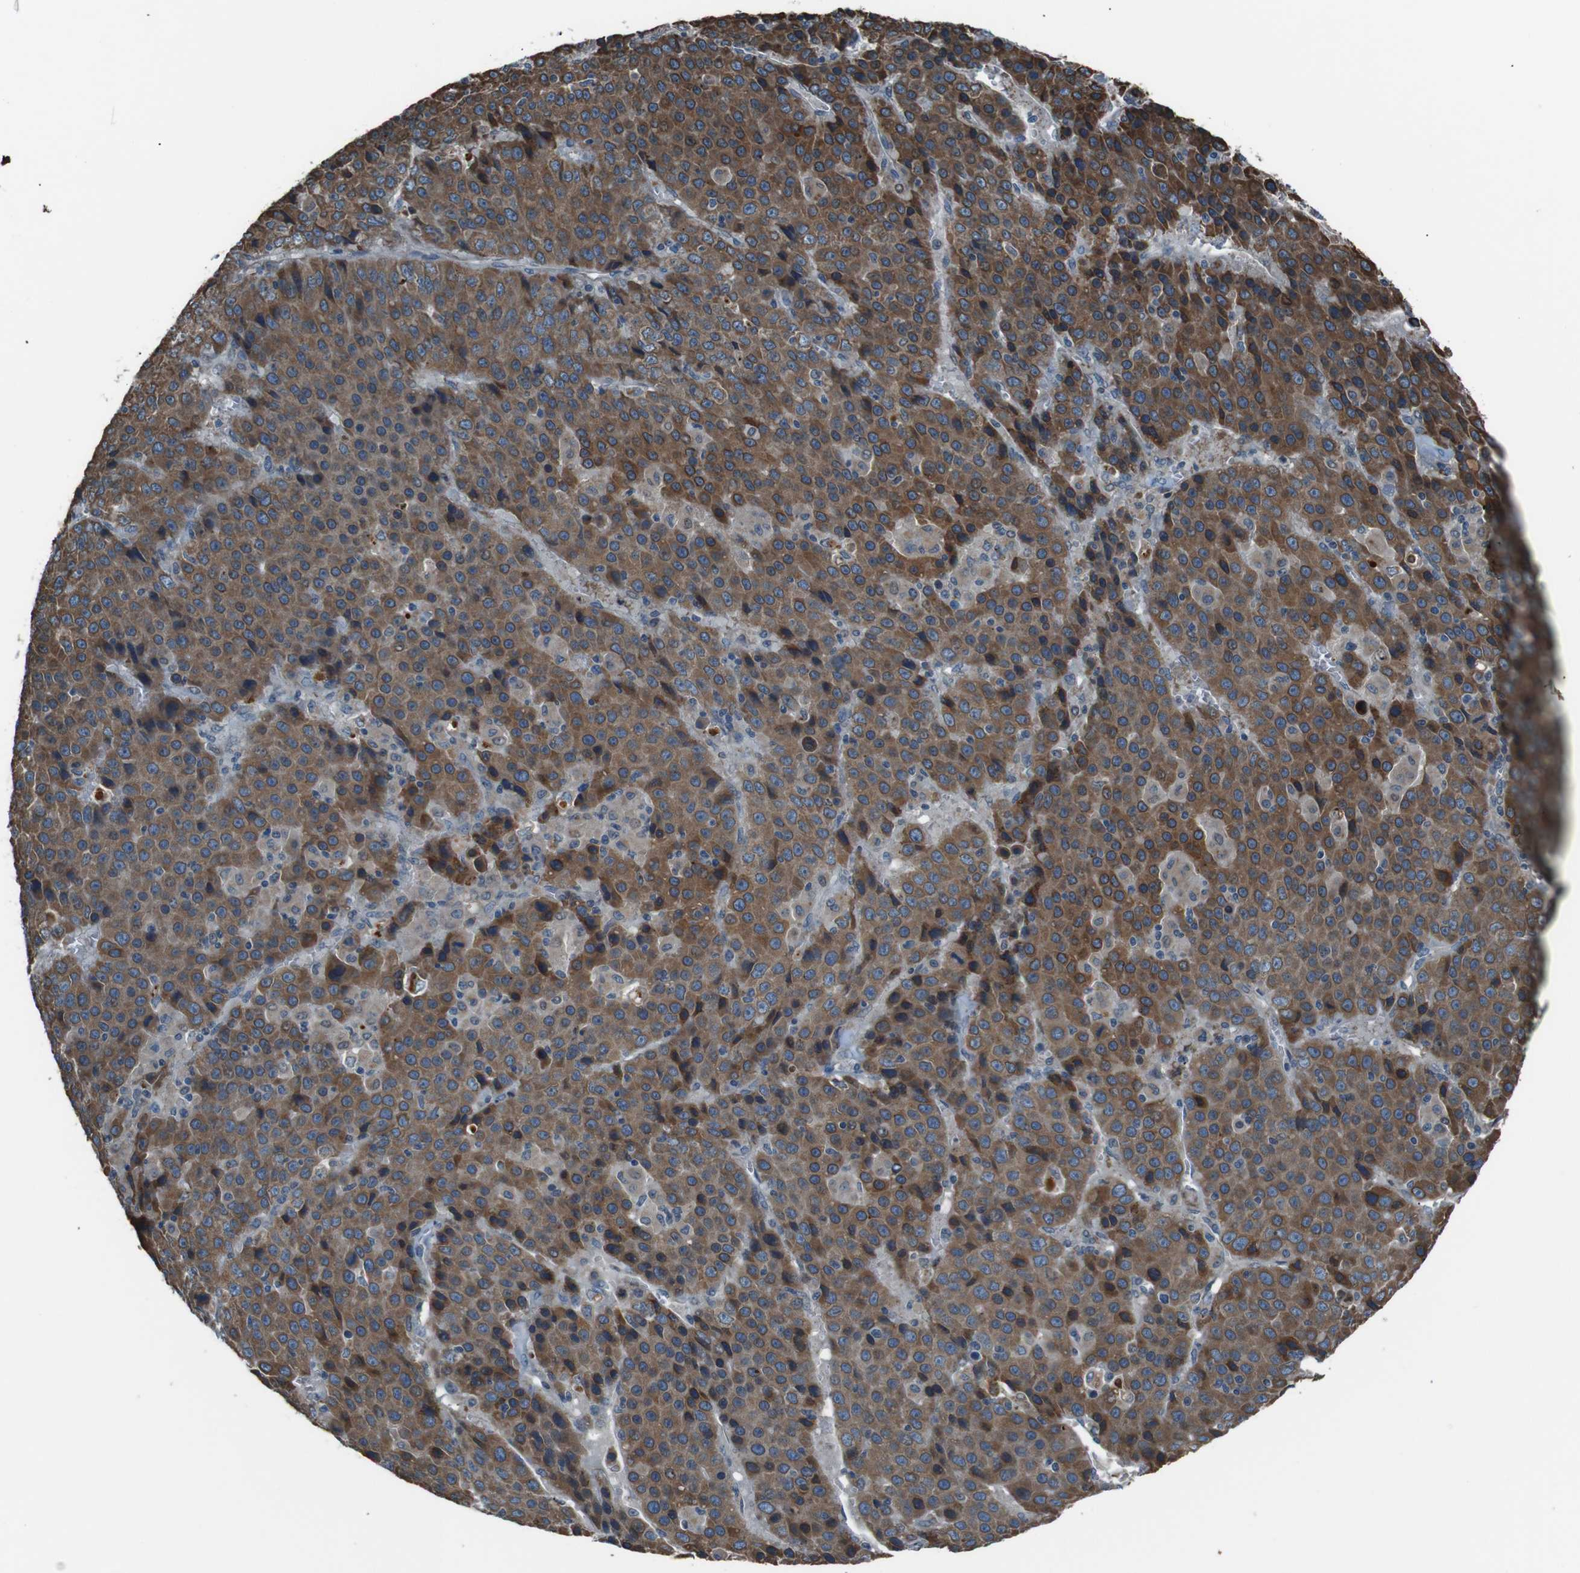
{"staining": {"intensity": "strong", "quantity": ">75%", "location": "cytoplasmic/membranous"}, "tissue": "liver cancer", "cell_type": "Tumor cells", "image_type": "cancer", "snomed": [{"axis": "morphology", "description": "Carcinoma, Hepatocellular, NOS"}, {"axis": "topography", "description": "Liver"}], "caption": "DAB (3,3'-diaminobenzidine) immunohistochemical staining of hepatocellular carcinoma (liver) reveals strong cytoplasmic/membranous protein positivity in about >75% of tumor cells. The protein is stained brown, and the nuclei are stained in blue (DAB (3,3'-diaminobenzidine) IHC with brightfield microscopy, high magnification).", "gene": "SIGMAR1", "patient": {"sex": "female", "age": 53}}